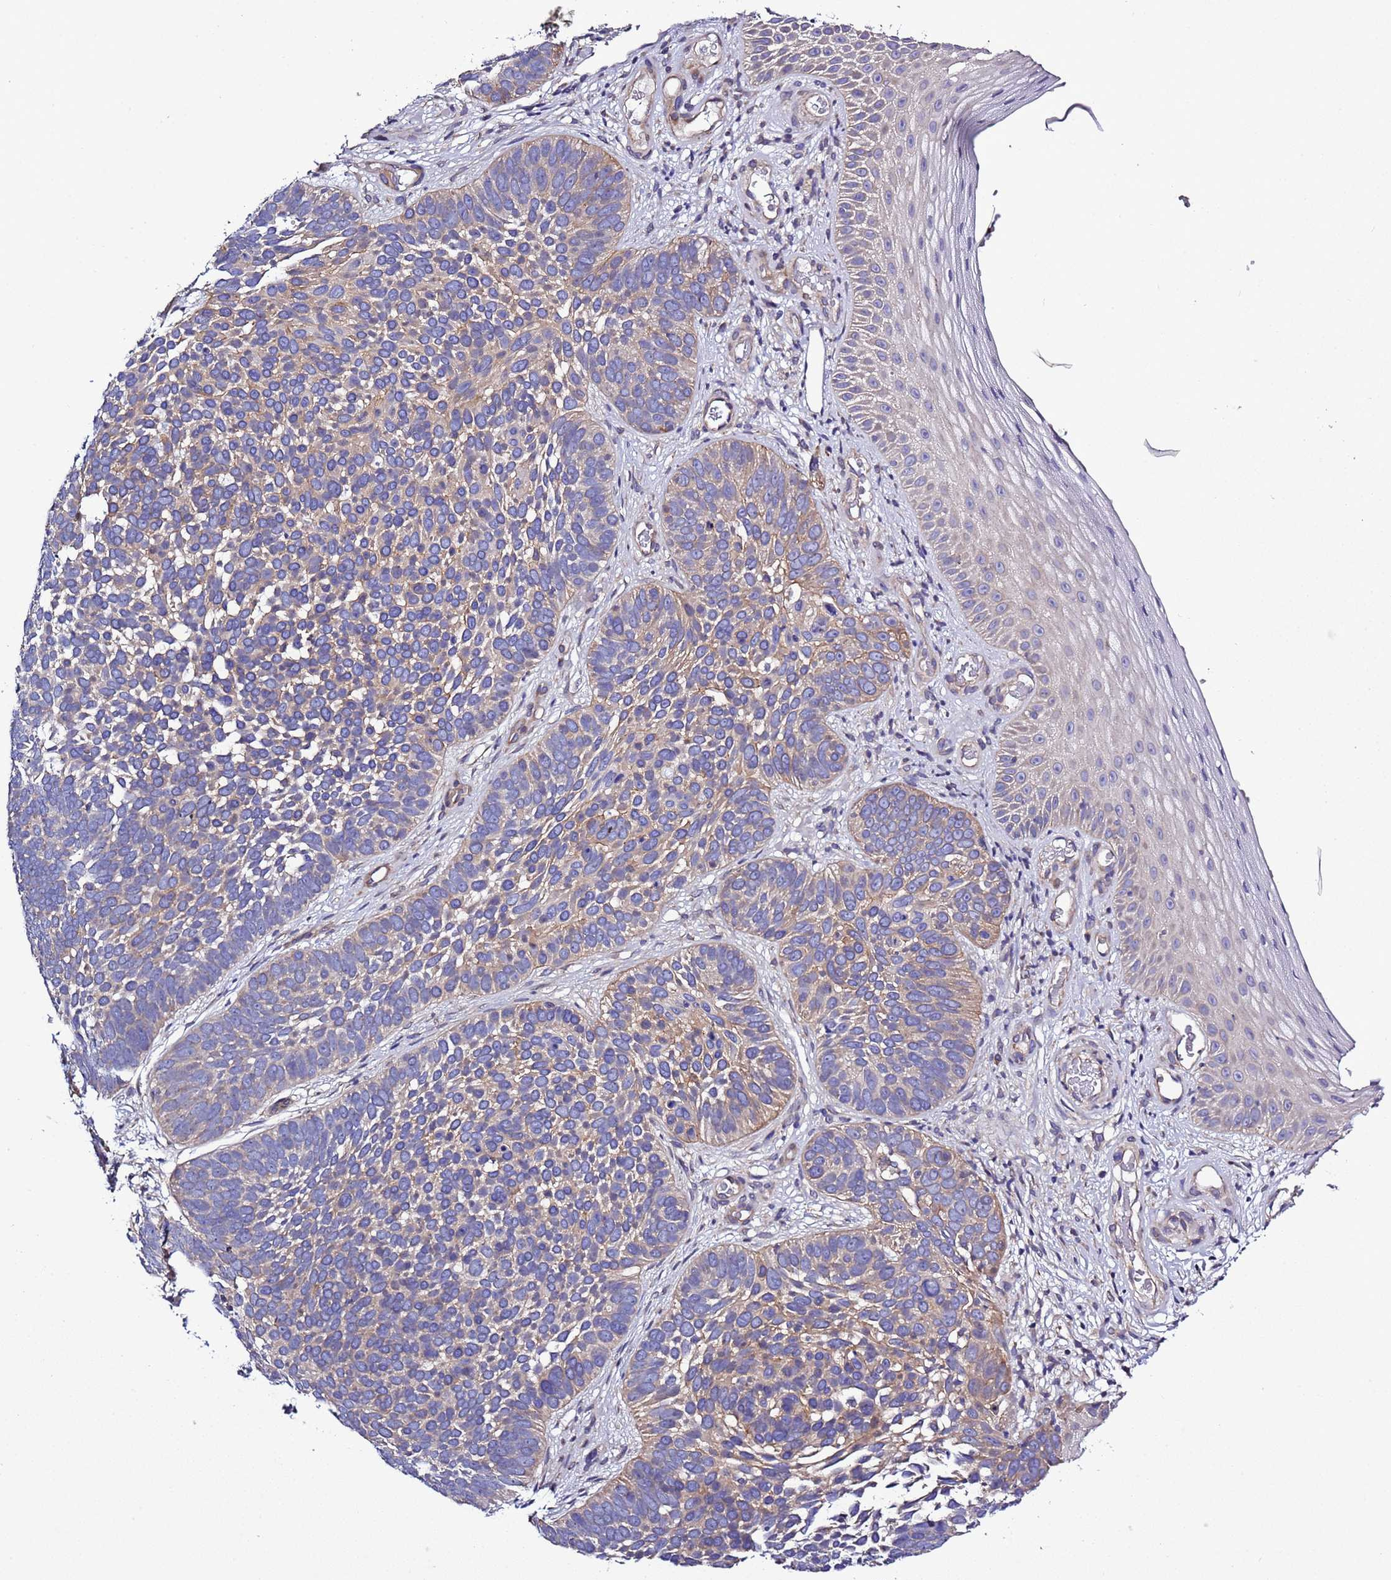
{"staining": {"intensity": "weak", "quantity": "<25%", "location": "cytoplasmic/membranous"}, "tissue": "skin cancer", "cell_type": "Tumor cells", "image_type": "cancer", "snomed": [{"axis": "morphology", "description": "Basal cell carcinoma"}, {"axis": "topography", "description": "Skin"}], "caption": "The IHC histopathology image has no significant staining in tumor cells of basal cell carcinoma (skin) tissue. (DAB (3,3'-diaminobenzidine) IHC with hematoxylin counter stain).", "gene": "SPCS1", "patient": {"sex": "male", "age": 89}}